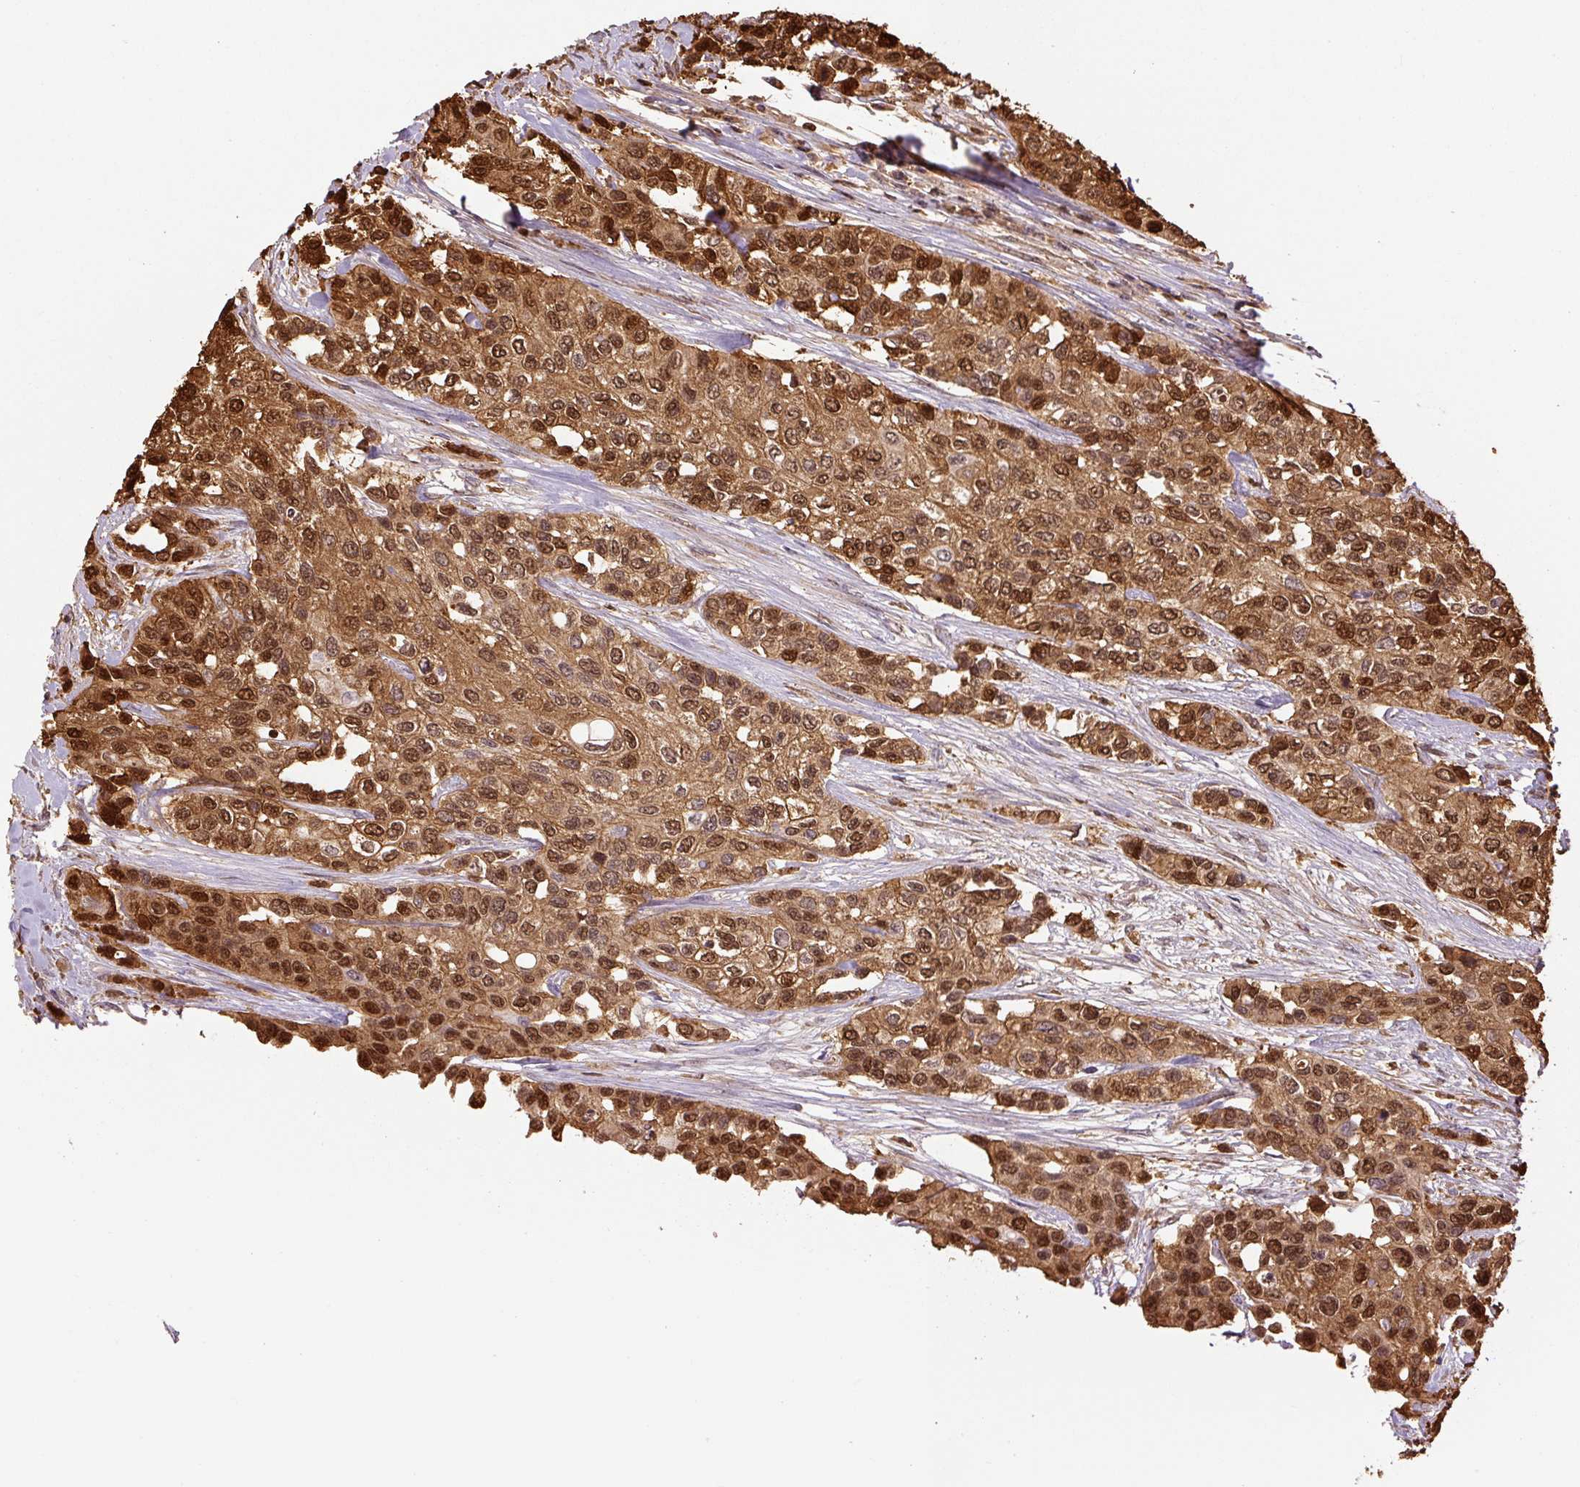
{"staining": {"intensity": "moderate", "quantity": ">75%", "location": "cytoplasmic/membranous,nuclear"}, "tissue": "urothelial cancer", "cell_type": "Tumor cells", "image_type": "cancer", "snomed": [{"axis": "morphology", "description": "Normal tissue, NOS"}, {"axis": "morphology", "description": "Urothelial carcinoma, High grade"}, {"axis": "topography", "description": "Vascular tissue"}, {"axis": "topography", "description": "Urinary bladder"}], "caption": "IHC image of urothelial carcinoma (high-grade) stained for a protein (brown), which exhibits medium levels of moderate cytoplasmic/membranous and nuclear staining in approximately >75% of tumor cells.", "gene": "S100A4", "patient": {"sex": "female", "age": 56}}